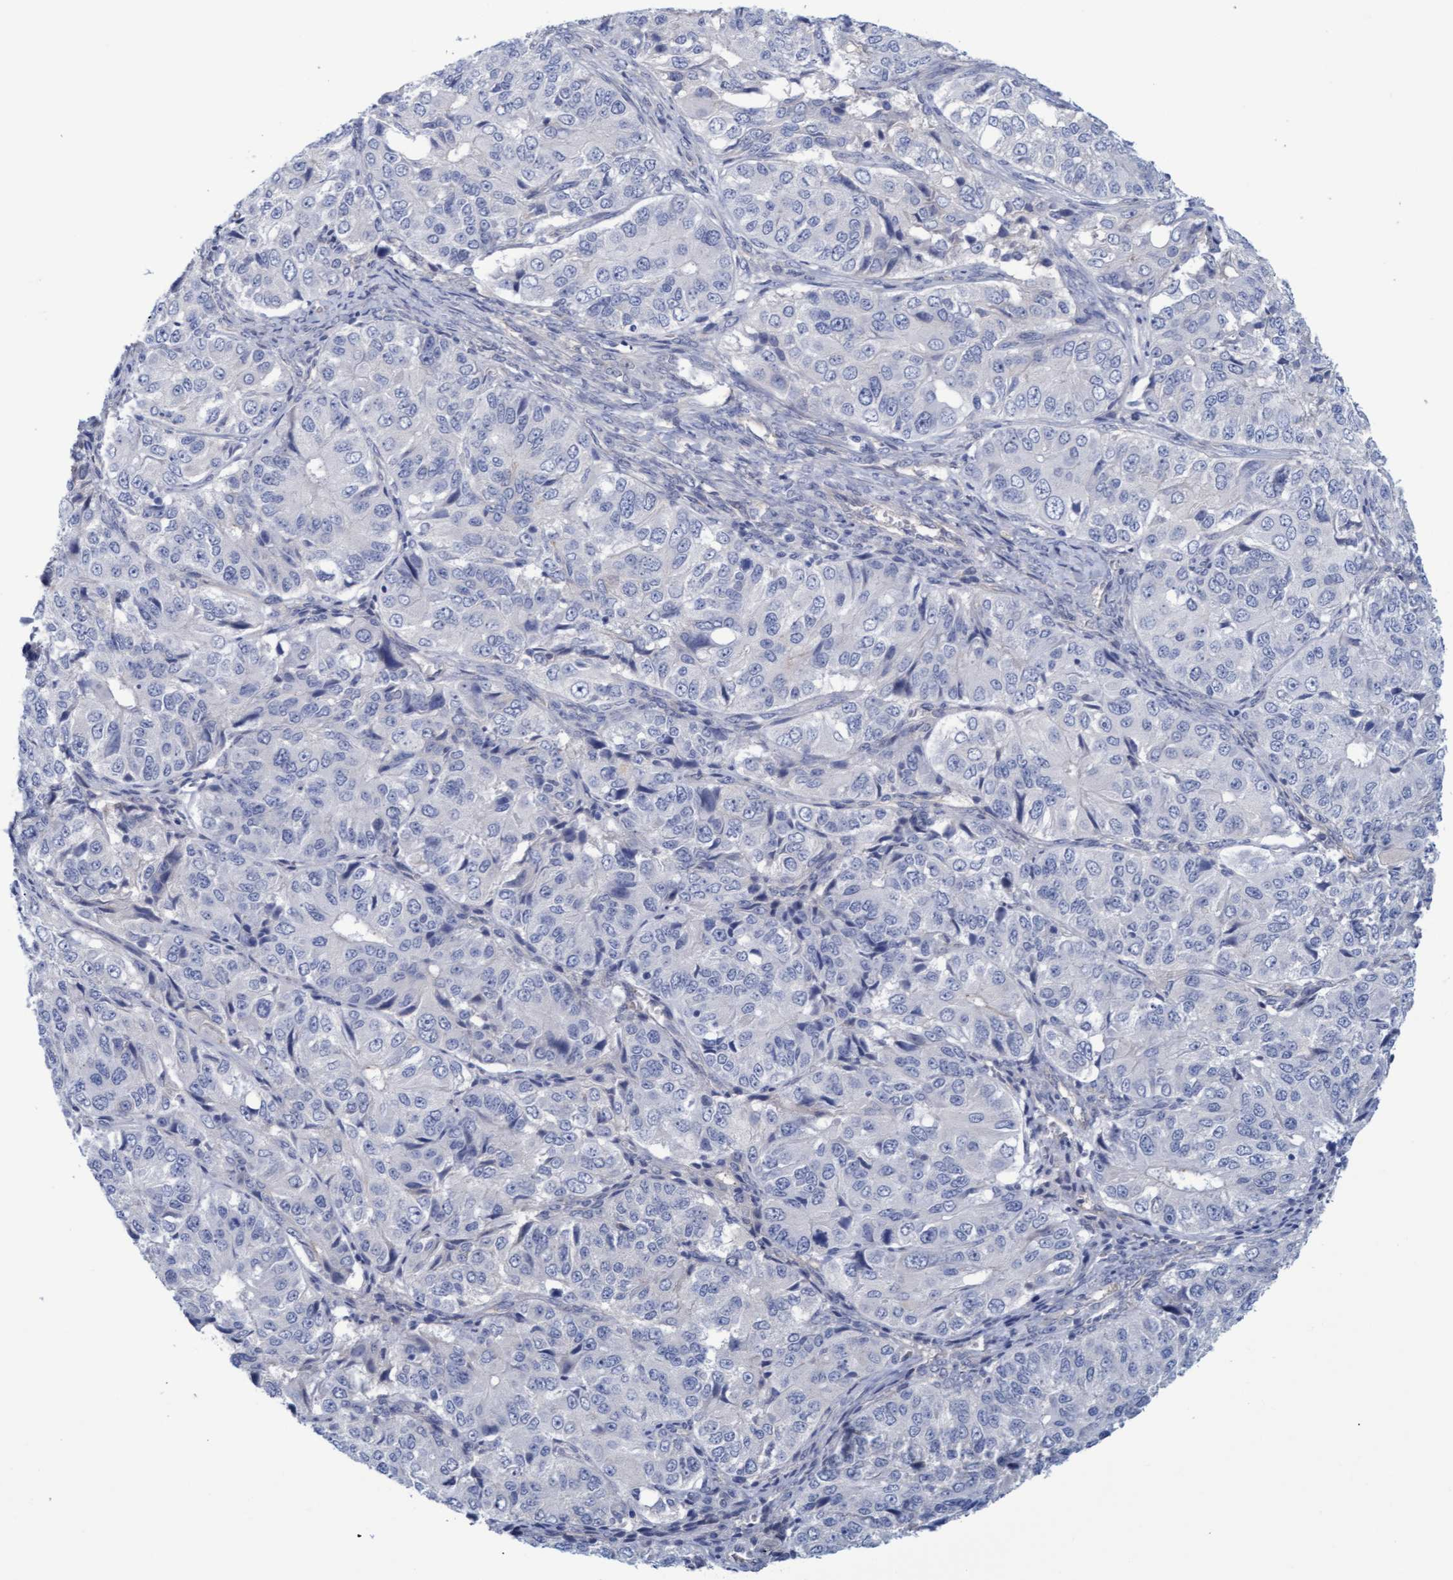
{"staining": {"intensity": "negative", "quantity": "none", "location": "none"}, "tissue": "ovarian cancer", "cell_type": "Tumor cells", "image_type": "cancer", "snomed": [{"axis": "morphology", "description": "Carcinoma, endometroid"}, {"axis": "topography", "description": "Ovary"}], "caption": "Immunohistochemical staining of human ovarian cancer displays no significant staining in tumor cells. Brightfield microscopy of IHC stained with DAB (3,3'-diaminobenzidine) (brown) and hematoxylin (blue), captured at high magnification.", "gene": "STXBP1", "patient": {"sex": "female", "age": 51}}